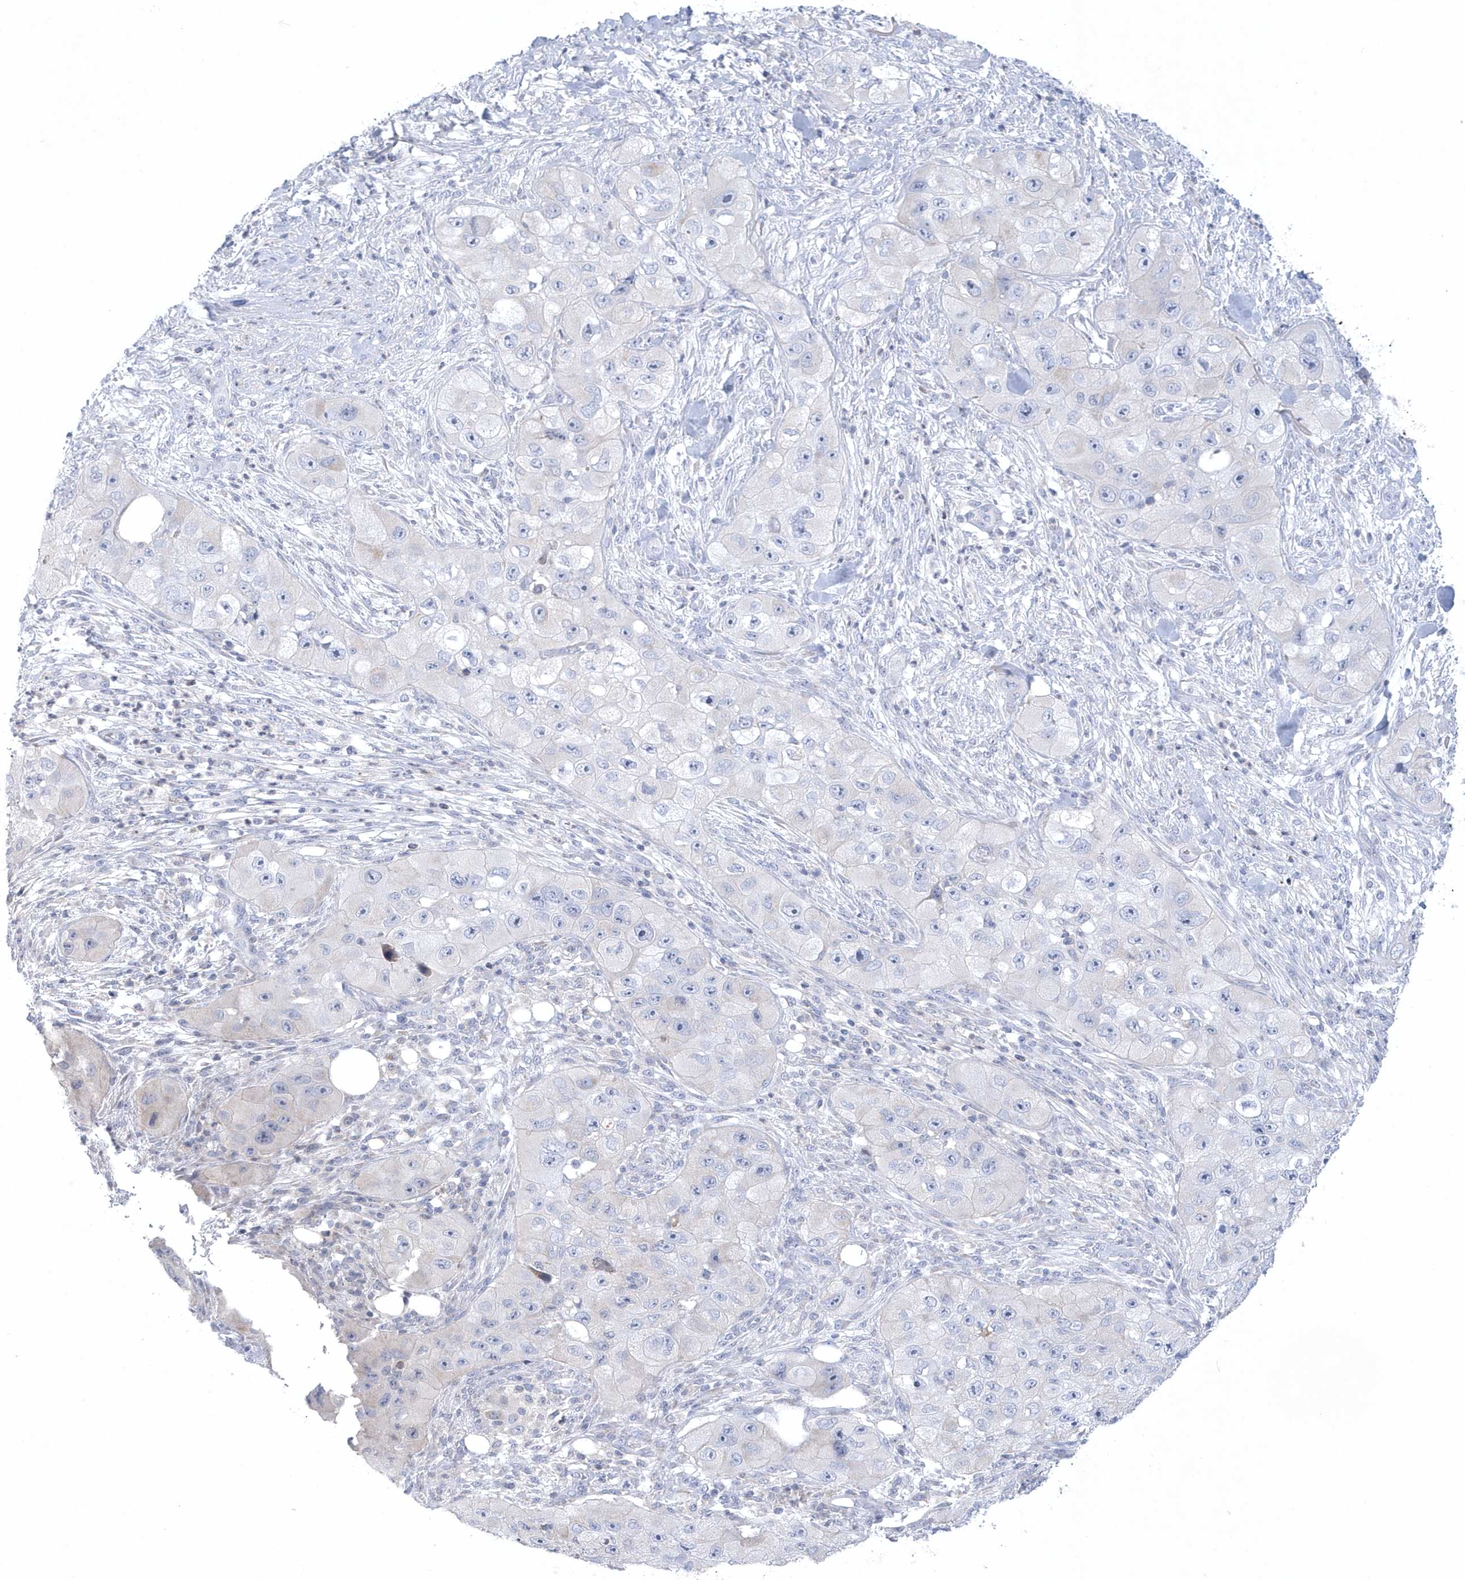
{"staining": {"intensity": "negative", "quantity": "none", "location": "none"}, "tissue": "skin cancer", "cell_type": "Tumor cells", "image_type": "cancer", "snomed": [{"axis": "morphology", "description": "Squamous cell carcinoma, NOS"}, {"axis": "topography", "description": "Skin"}, {"axis": "topography", "description": "Subcutis"}], "caption": "Tumor cells show no significant protein positivity in skin cancer (squamous cell carcinoma).", "gene": "NIPAL1", "patient": {"sex": "male", "age": 73}}